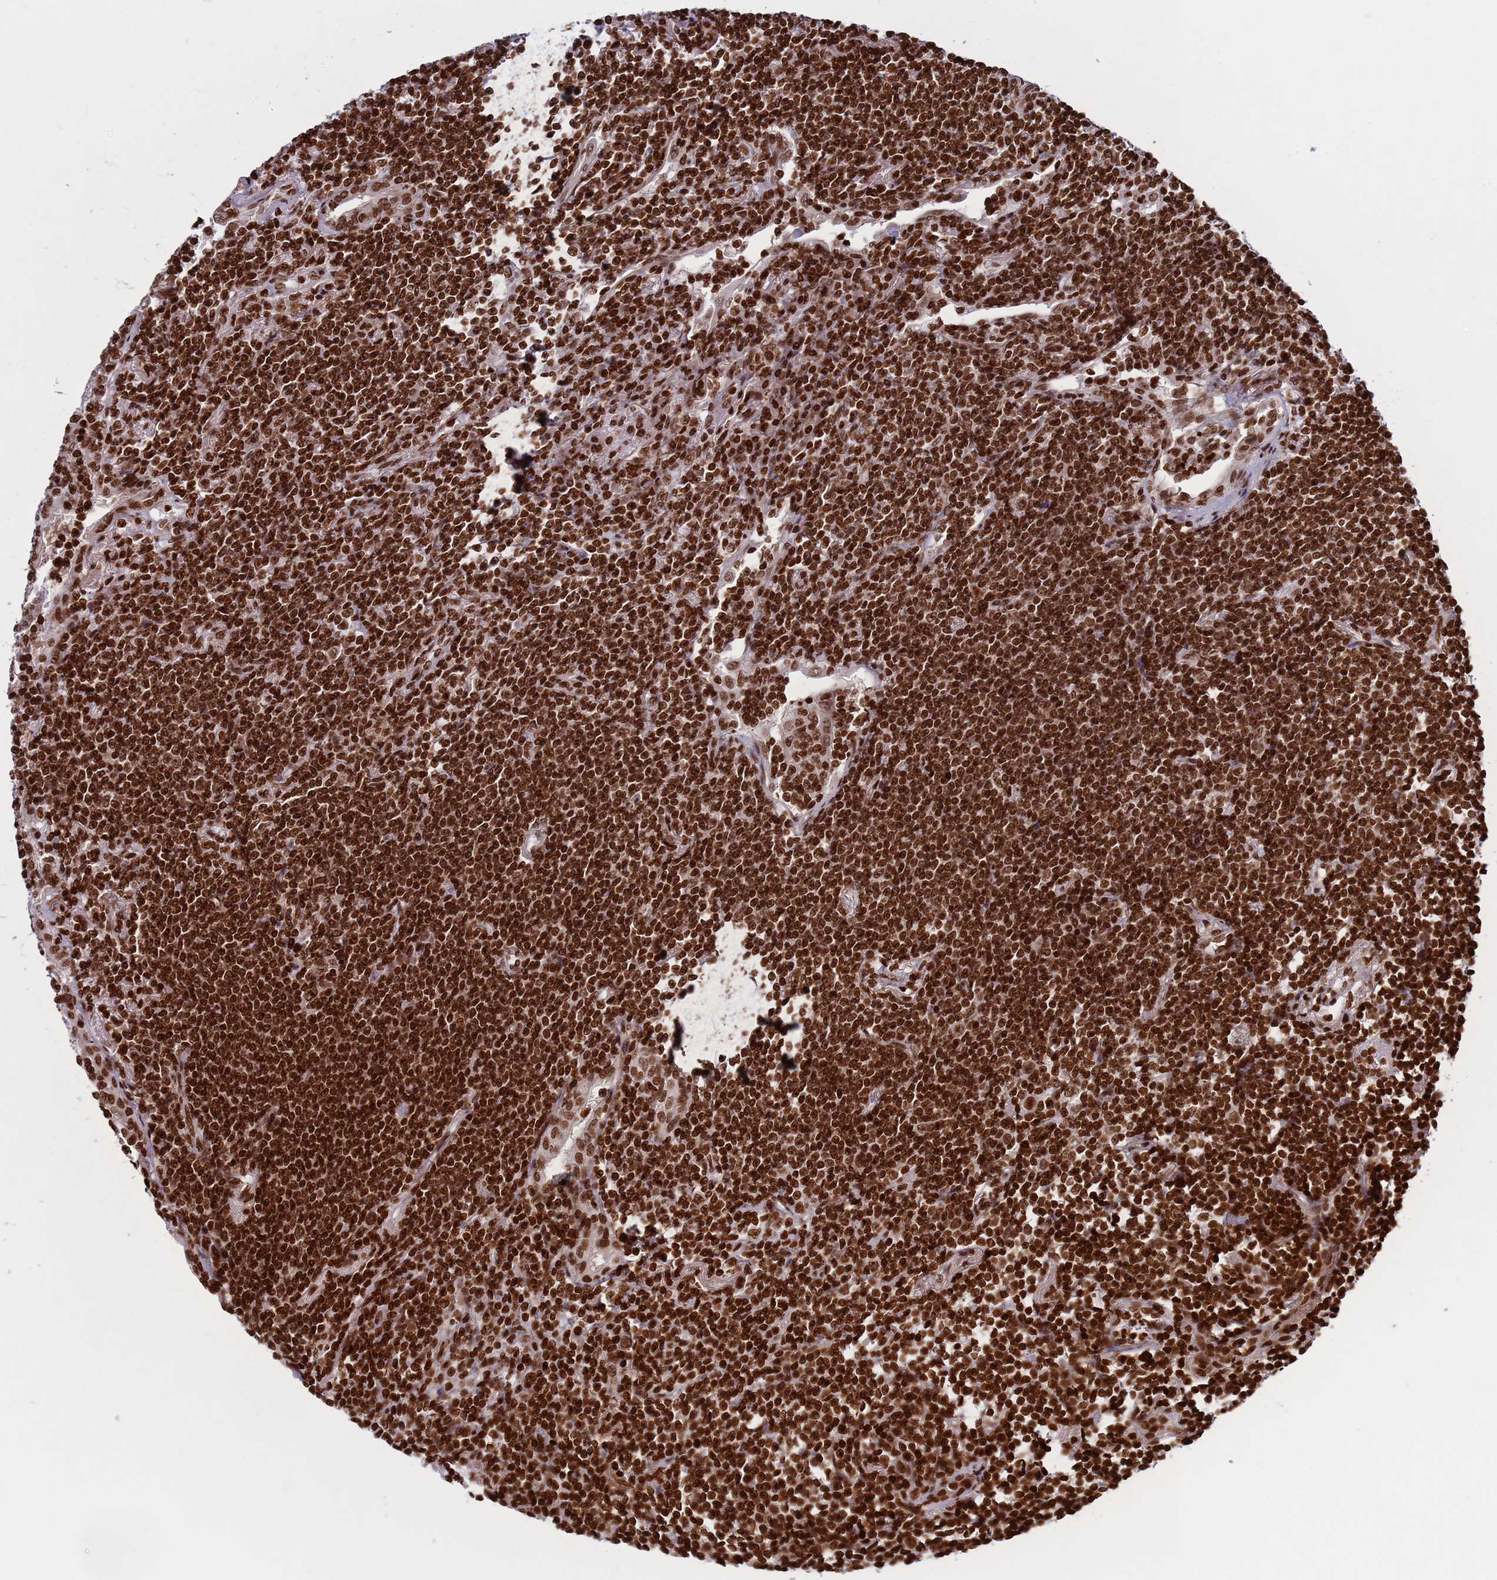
{"staining": {"intensity": "strong", "quantity": ">75%", "location": "nuclear"}, "tissue": "lymphoma", "cell_type": "Tumor cells", "image_type": "cancer", "snomed": [{"axis": "morphology", "description": "Malignant lymphoma, non-Hodgkin's type, Low grade"}, {"axis": "topography", "description": "Lung"}], "caption": "Immunohistochemical staining of lymphoma demonstrates high levels of strong nuclear staining in approximately >75% of tumor cells.", "gene": "H3-3B", "patient": {"sex": "female", "age": 71}}